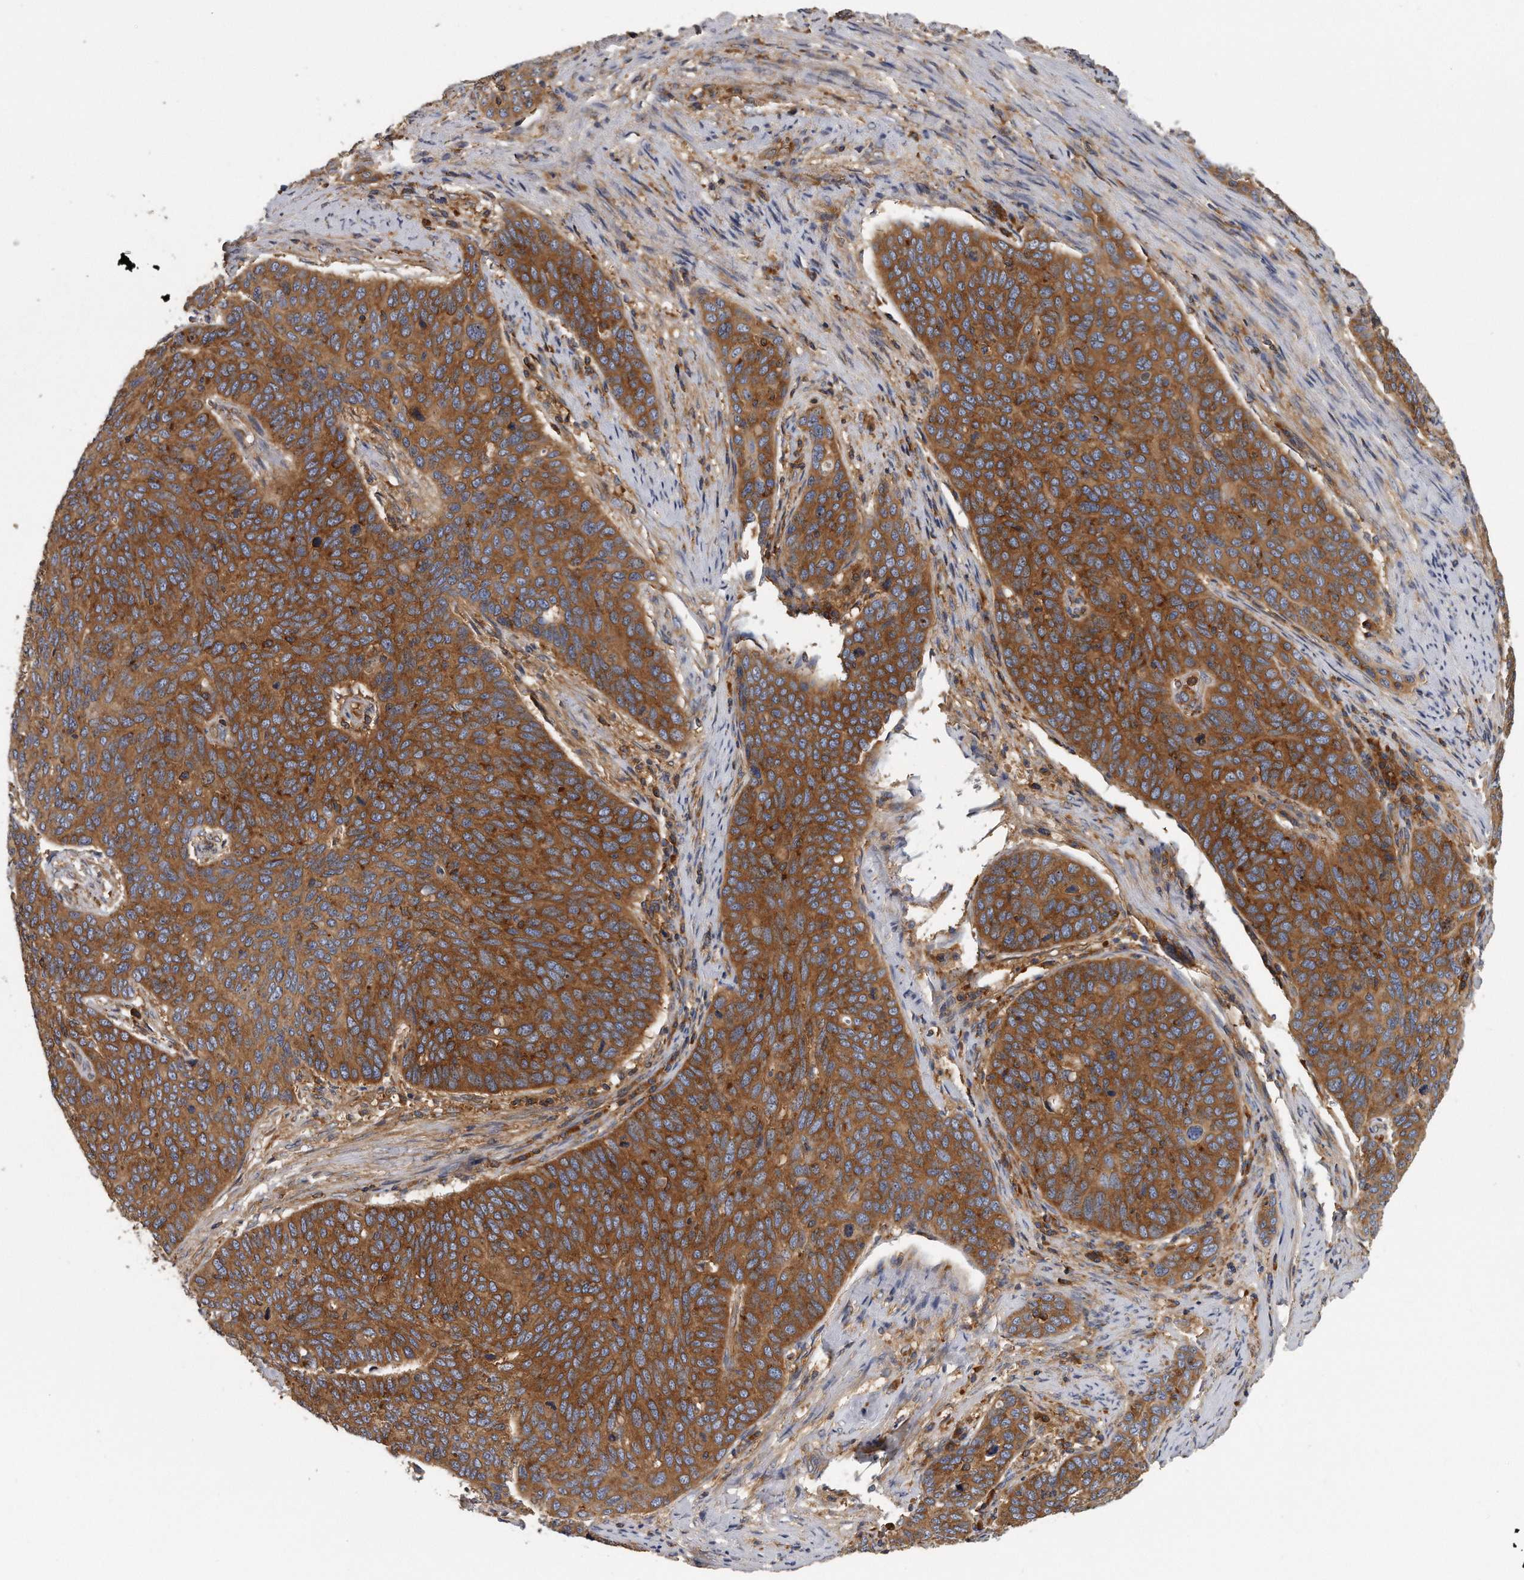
{"staining": {"intensity": "strong", "quantity": ">75%", "location": "cytoplasmic/membranous"}, "tissue": "cervical cancer", "cell_type": "Tumor cells", "image_type": "cancer", "snomed": [{"axis": "morphology", "description": "Squamous cell carcinoma, NOS"}, {"axis": "topography", "description": "Cervix"}], "caption": "Approximately >75% of tumor cells in cervical cancer reveal strong cytoplasmic/membranous protein staining as visualized by brown immunohistochemical staining.", "gene": "EIF3I", "patient": {"sex": "female", "age": 60}}